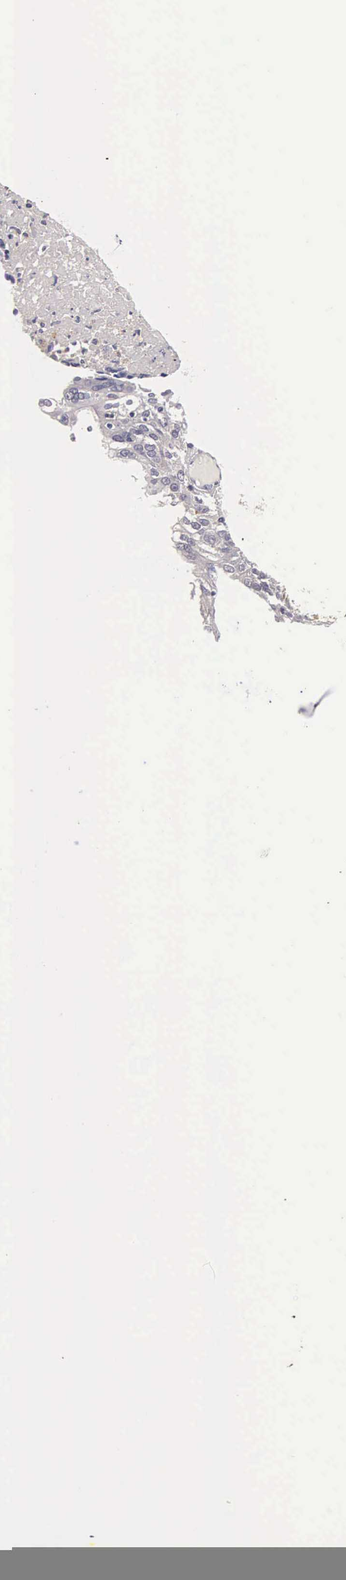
{"staining": {"intensity": "moderate", "quantity": "25%-75%", "location": "cytoplasmic/membranous"}, "tissue": "ovarian cancer", "cell_type": "Tumor cells", "image_type": "cancer", "snomed": [{"axis": "morphology", "description": "Carcinoma, endometroid"}, {"axis": "topography", "description": "Ovary"}], "caption": "Brown immunohistochemical staining in human ovarian cancer exhibits moderate cytoplasmic/membranous staining in approximately 25%-75% of tumor cells. (Brightfield microscopy of DAB IHC at high magnification).", "gene": "CTSB", "patient": {"sex": "female", "age": 75}}